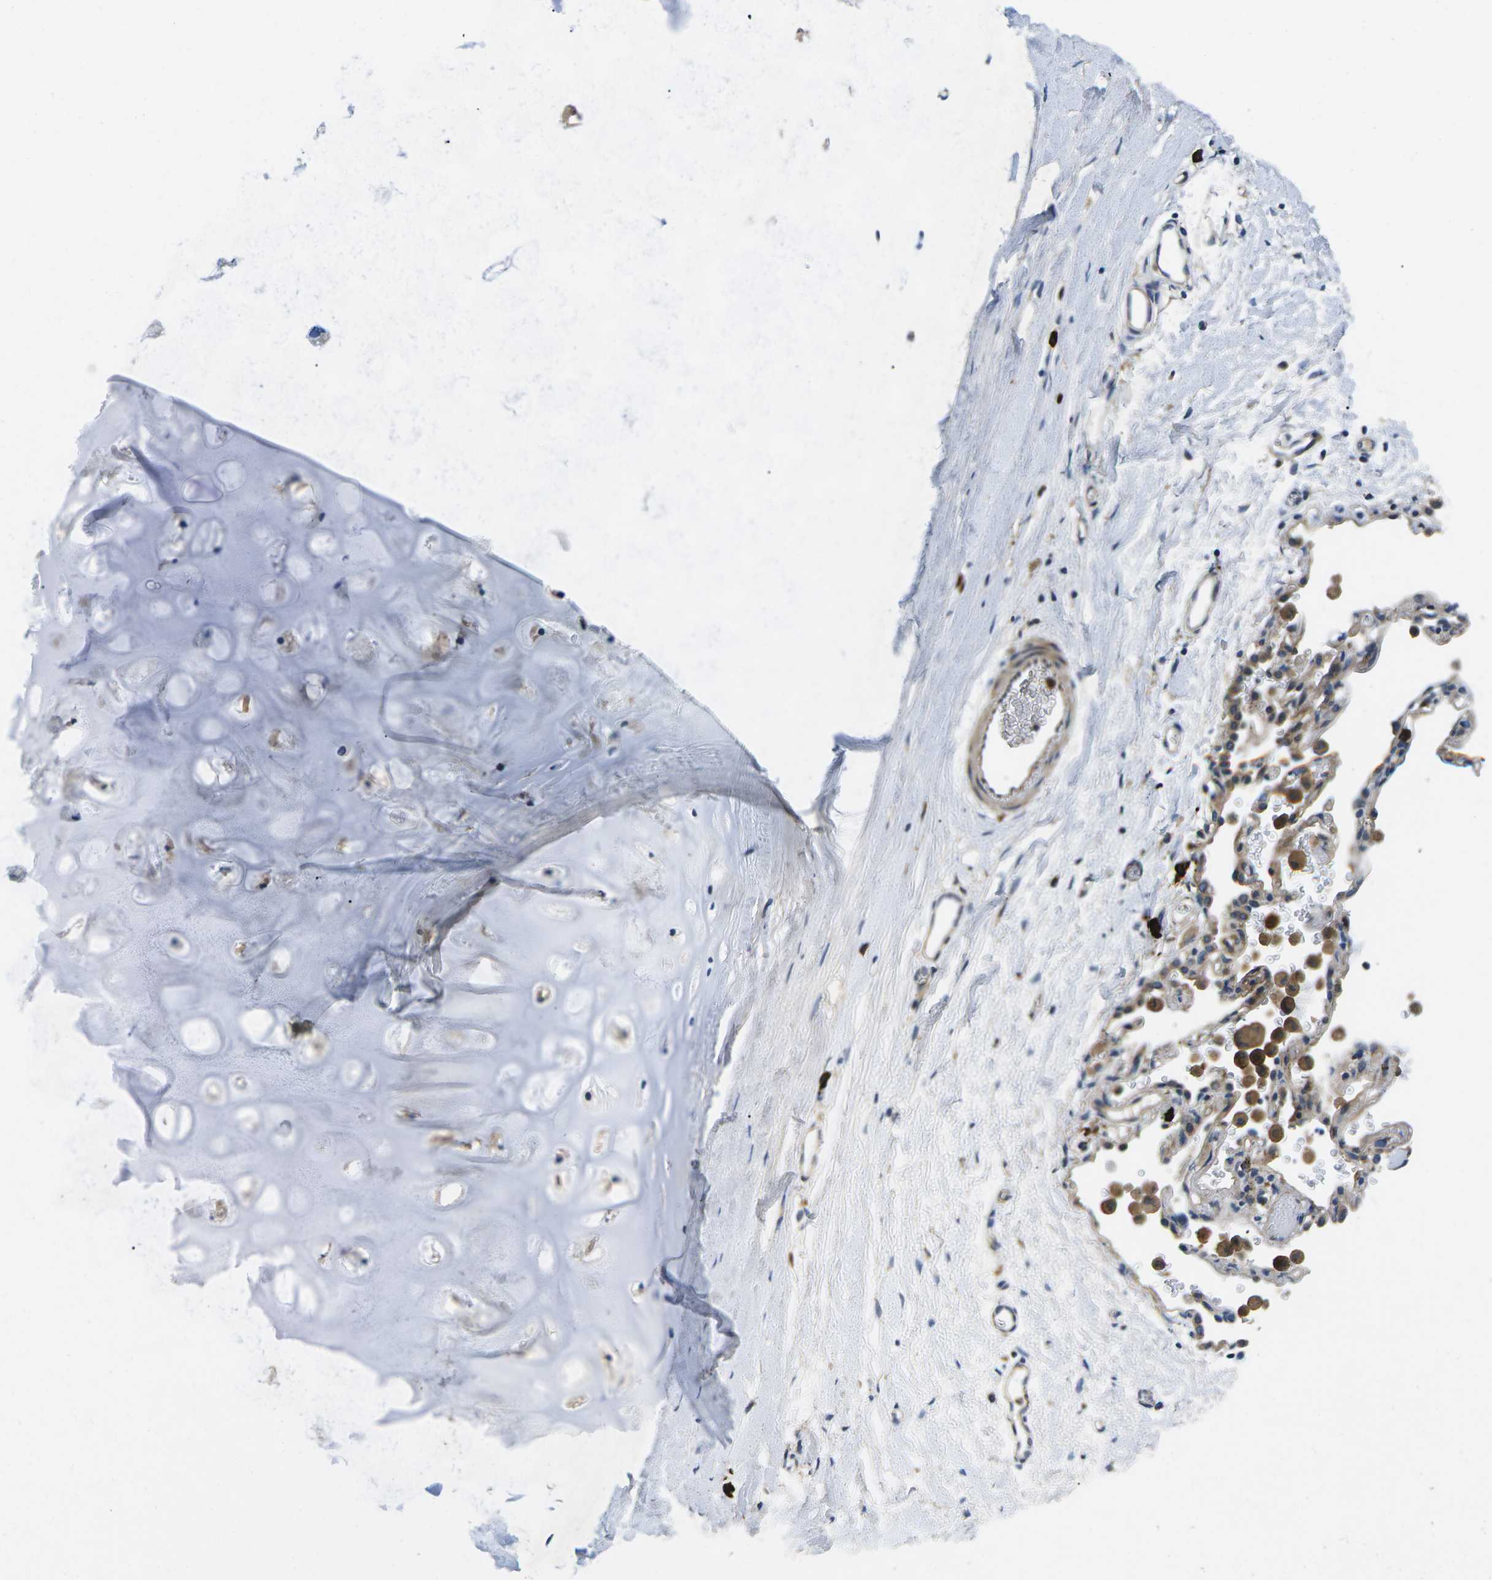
{"staining": {"intensity": "moderate", "quantity": "25%-75%", "location": "cytoplasmic/membranous"}, "tissue": "adipose tissue", "cell_type": "Adipocytes", "image_type": "normal", "snomed": [{"axis": "morphology", "description": "Normal tissue, NOS"}, {"axis": "topography", "description": "Cartilage tissue"}, {"axis": "topography", "description": "Bronchus"}], "caption": "IHC (DAB (3,3'-diaminobenzidine)) staining of benign human adipose tissue exhibits moderate cytoplasmic/membranous protein staining in about 25%-75% of adipocytes.", "gene": "PLCE1", "patient": {"sex": "female", "age": 53}}